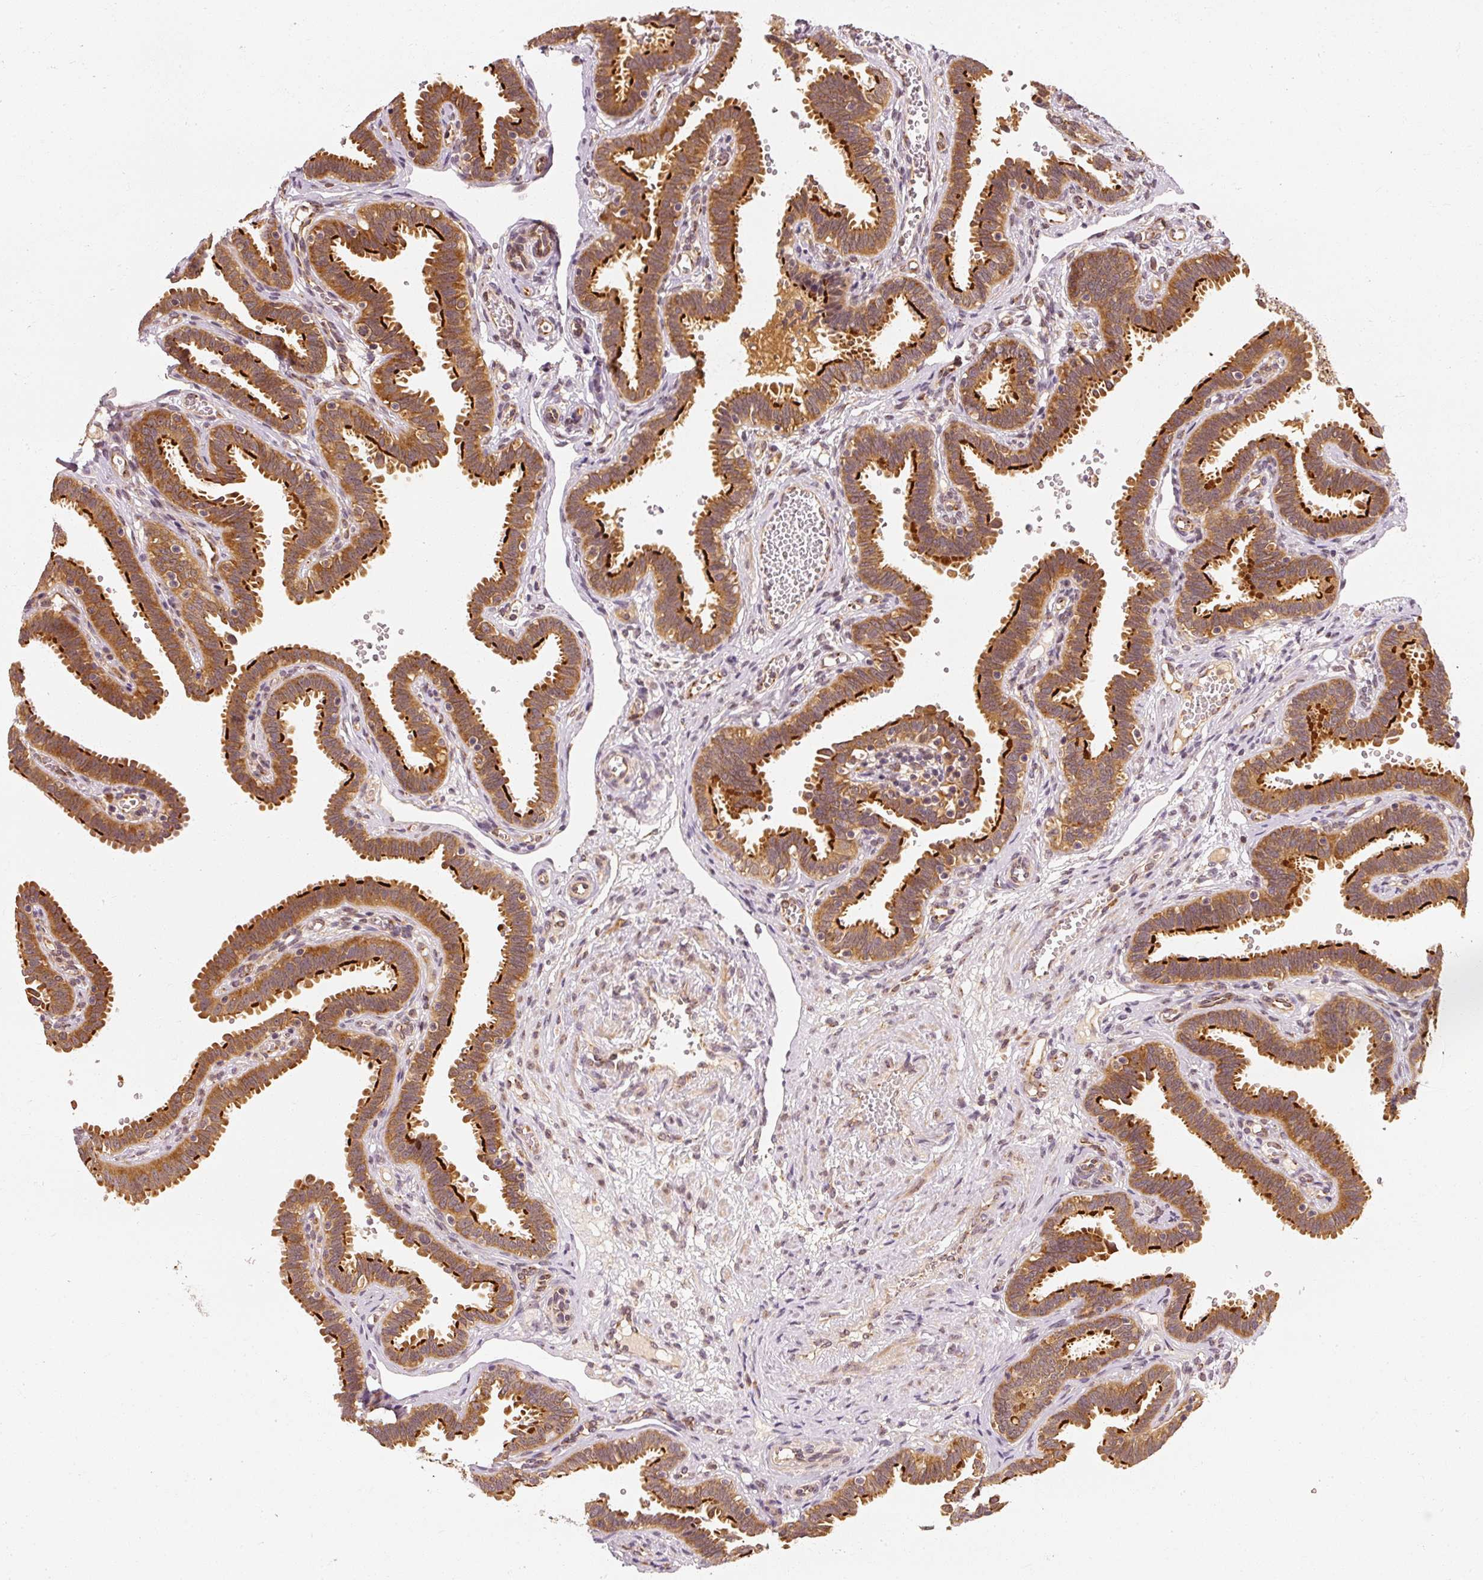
{"staining": {"intensity": "strong", "quantity": ">75%", "location": "cytoplasmic/membranous"}, "tissue": "fallopian tube", "cell_type": "Glandular cells", "image_type": "normal", "snomed": [{"axis": "morphology", "description": "Normal tissue, NOS"}, {"axis": "topography", "description": "Fallopian tube"}], "caption": "Brown immunohistochemical staining in unremarkable human fallopian tube shows strong cytoplasmic/membranous staining in about >75% of glandular cells.", "gene": "EEF1A1", "patient": {"sex": "female", "age": 37}}